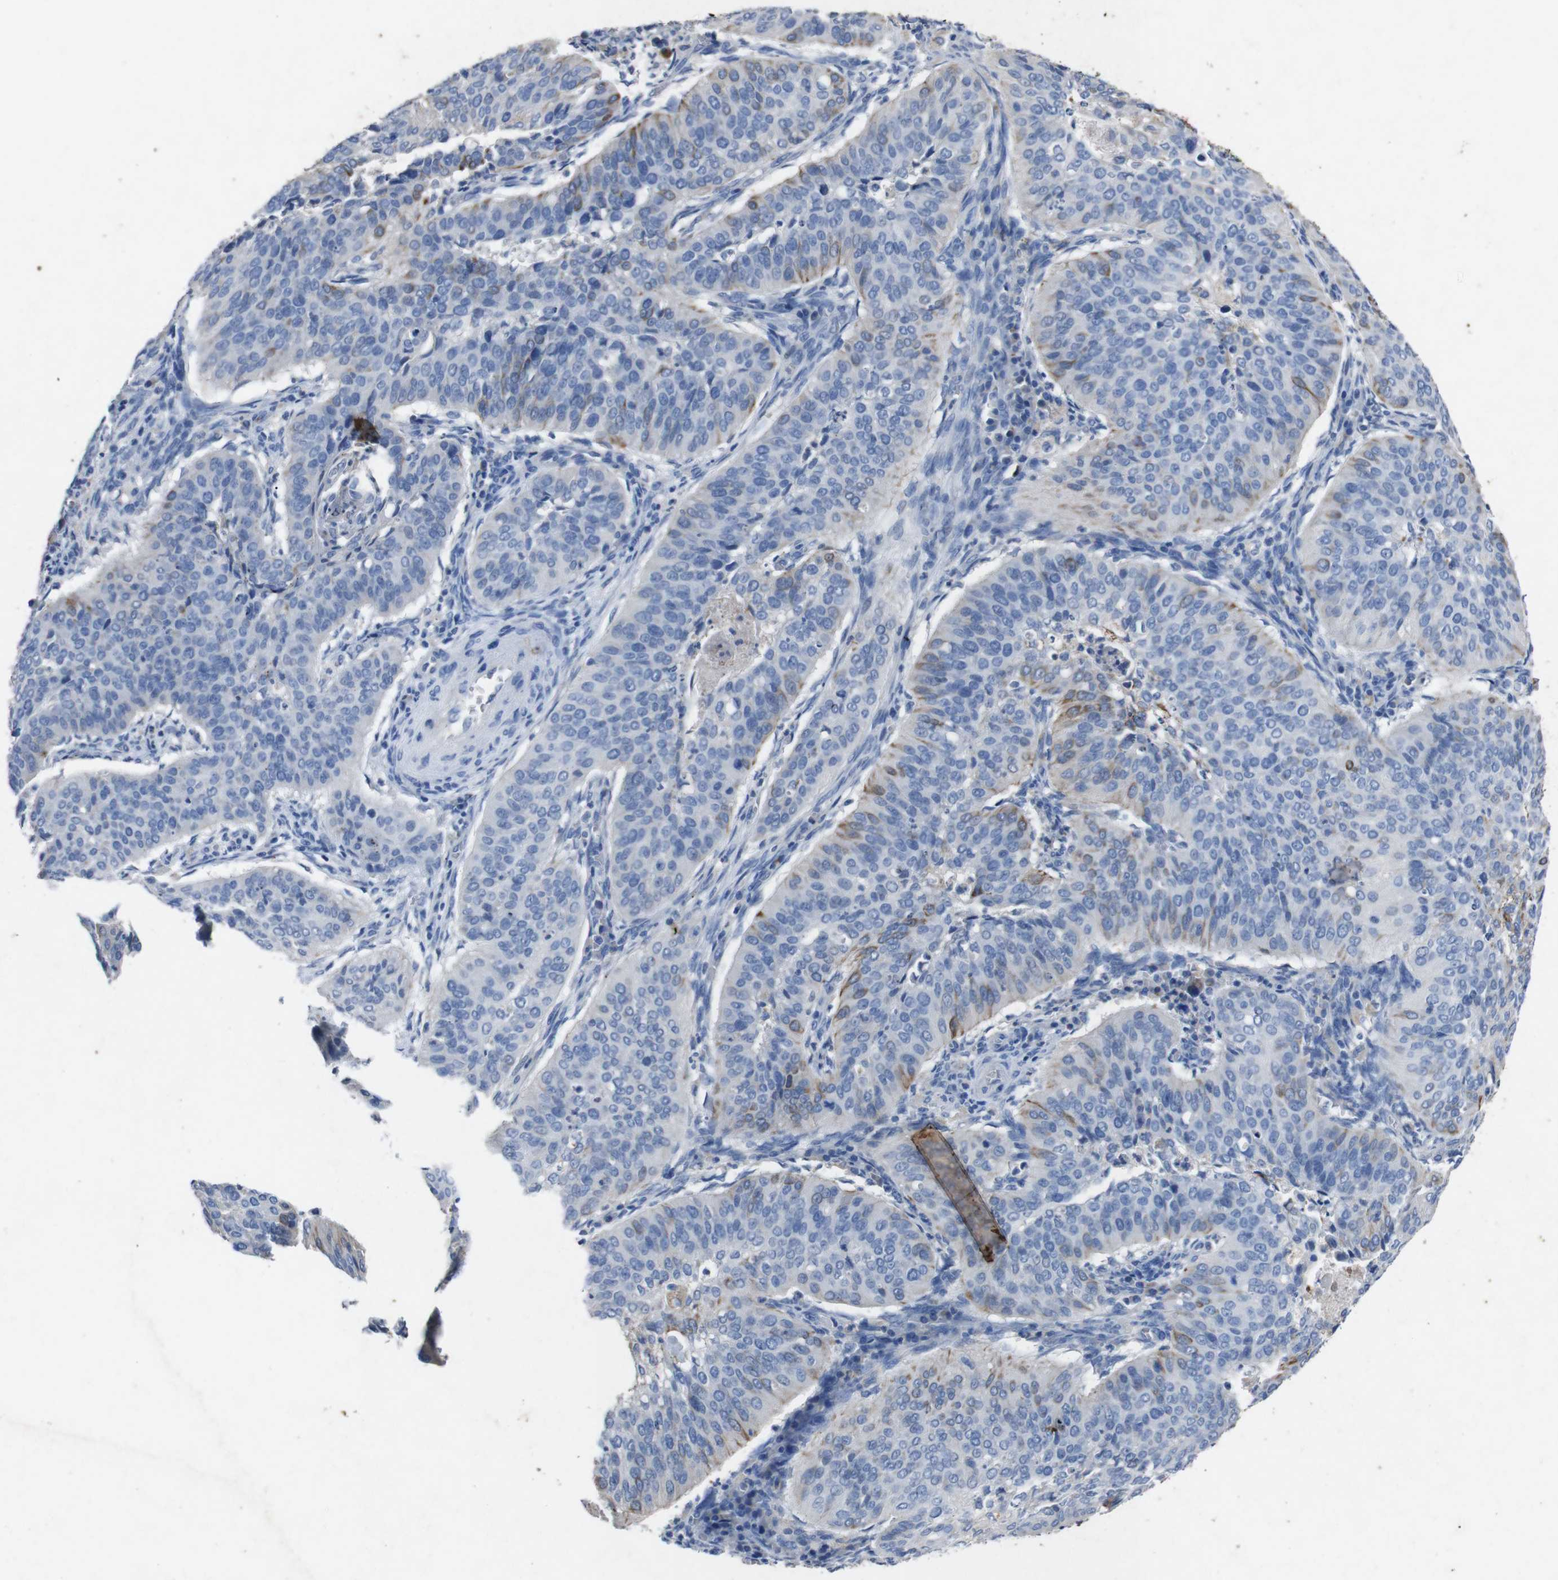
{"staining": {"intensity": "negative", "quantity": "none", "location": "none"}, "tissue": "cervical cancer", "cell_type": "Tumor cells", "image_type": "cancer", "snomed": [{"axis": "morphology", "description": "Normal tissue, NOS"}, {"axis": "morphology", "description": "Squamous cell carcinoma, NOS"}, {"axis": "topography", "description": "Cervix"}], "caption": "DAB immunohistochemical staining of human squamous cell carcinoma (cervical) displays no significant expression in tumor cells.", "gene": "GJB2", "patient": {"sex": "female", "age": 39}}